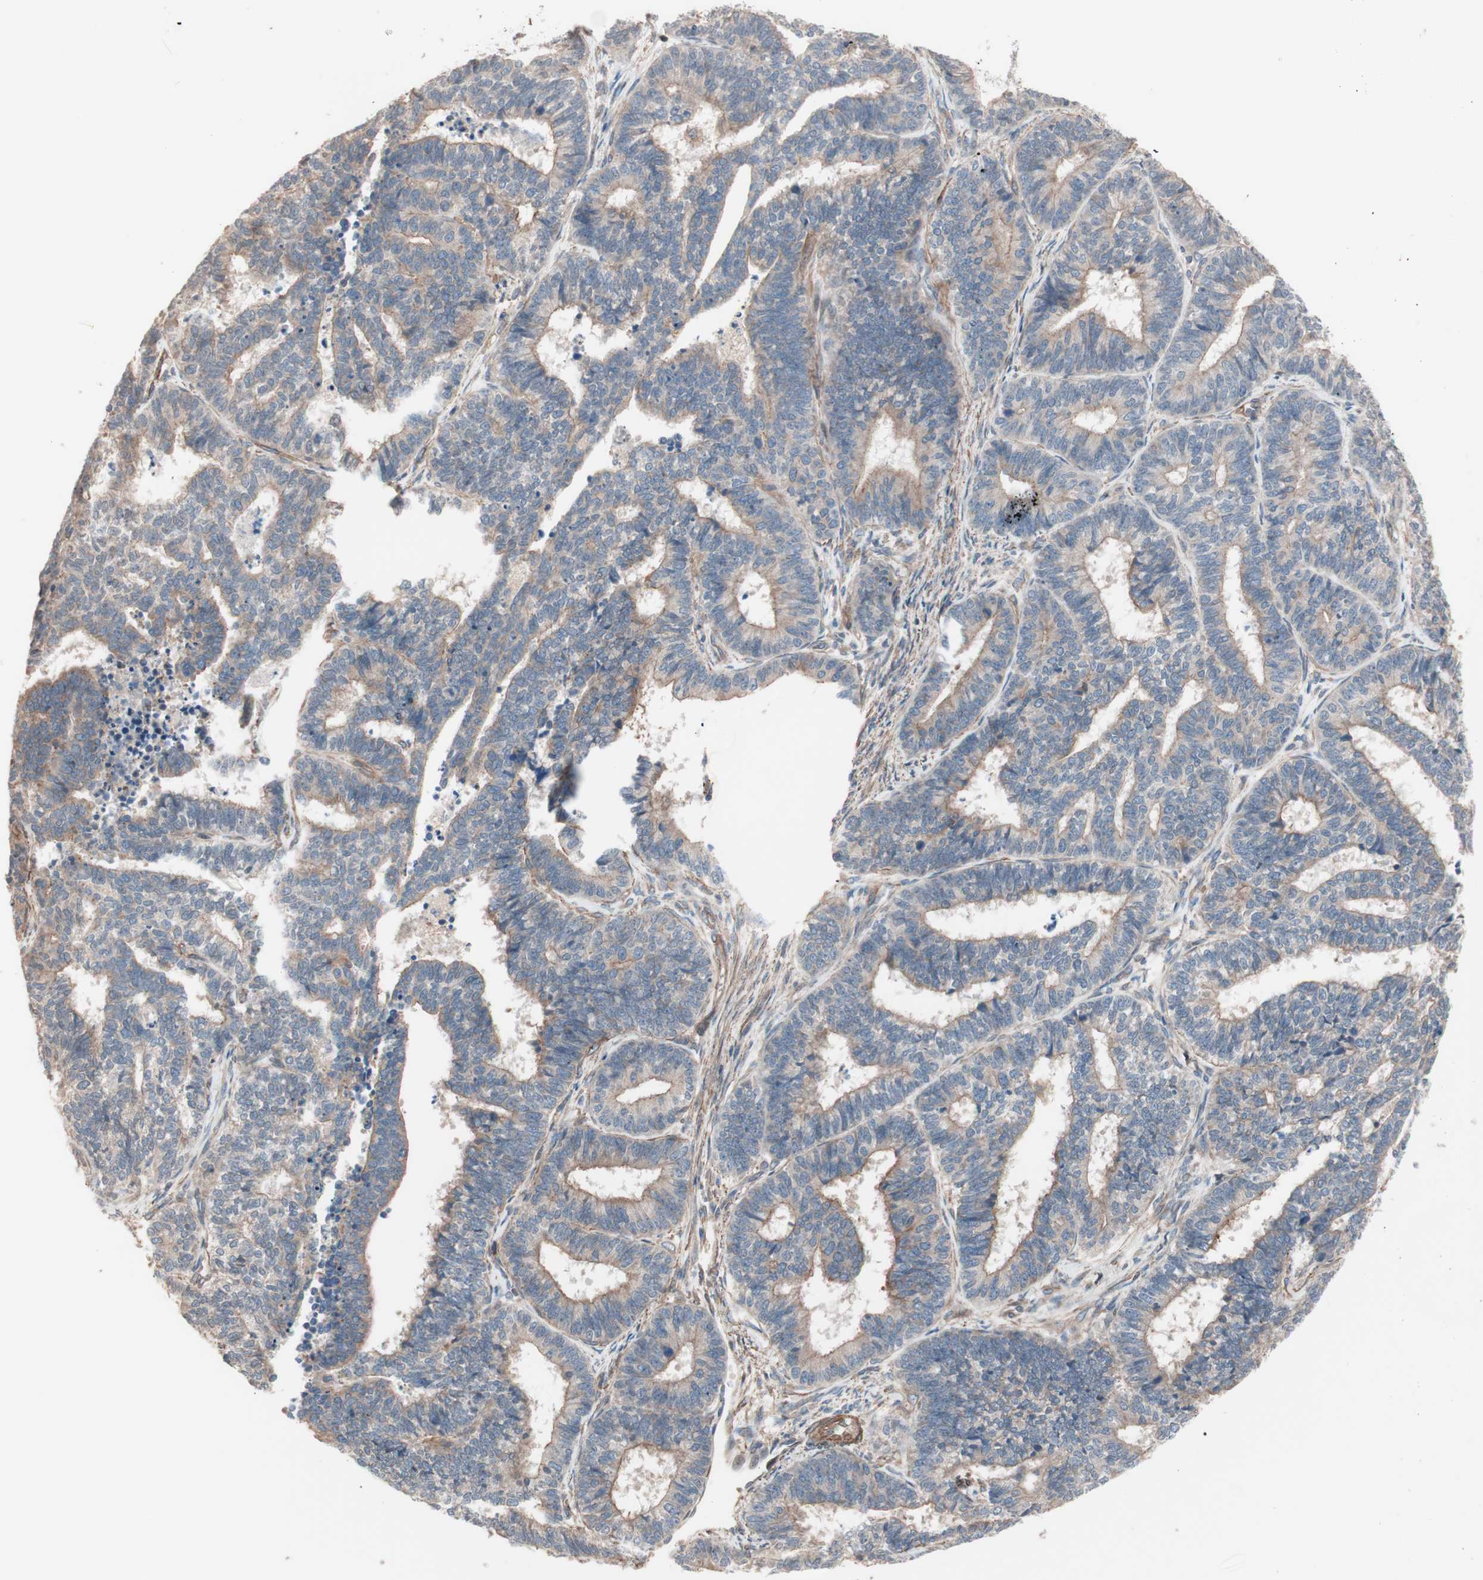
{"staining": {"intensity": "weak", "quantity": ">75%", "location": "cytoplasmic/membranous"}, "tissue": "endometrial cancer", "cell_type": "Tumor cells", "image_type": "cancer", "snomed": [{"axis": "morphology", "description": "Adenocarcinoma, NOS"}, {"axis": "topography", "description": "Endometrium"}], "caption": "A high-resolution histopathology image shows immunohistochemistry staining of adenocarcinoma (endometrial), which shows weak cytoplasmic/membranous expression in about >75% of tumor cells. The staining was performed using DAB, with brown indicating positive protein expression. Nuclei are stained blue with hematoxylin.", "gene": "ALG5", "patient": {"sex": "female", "age": 70}}